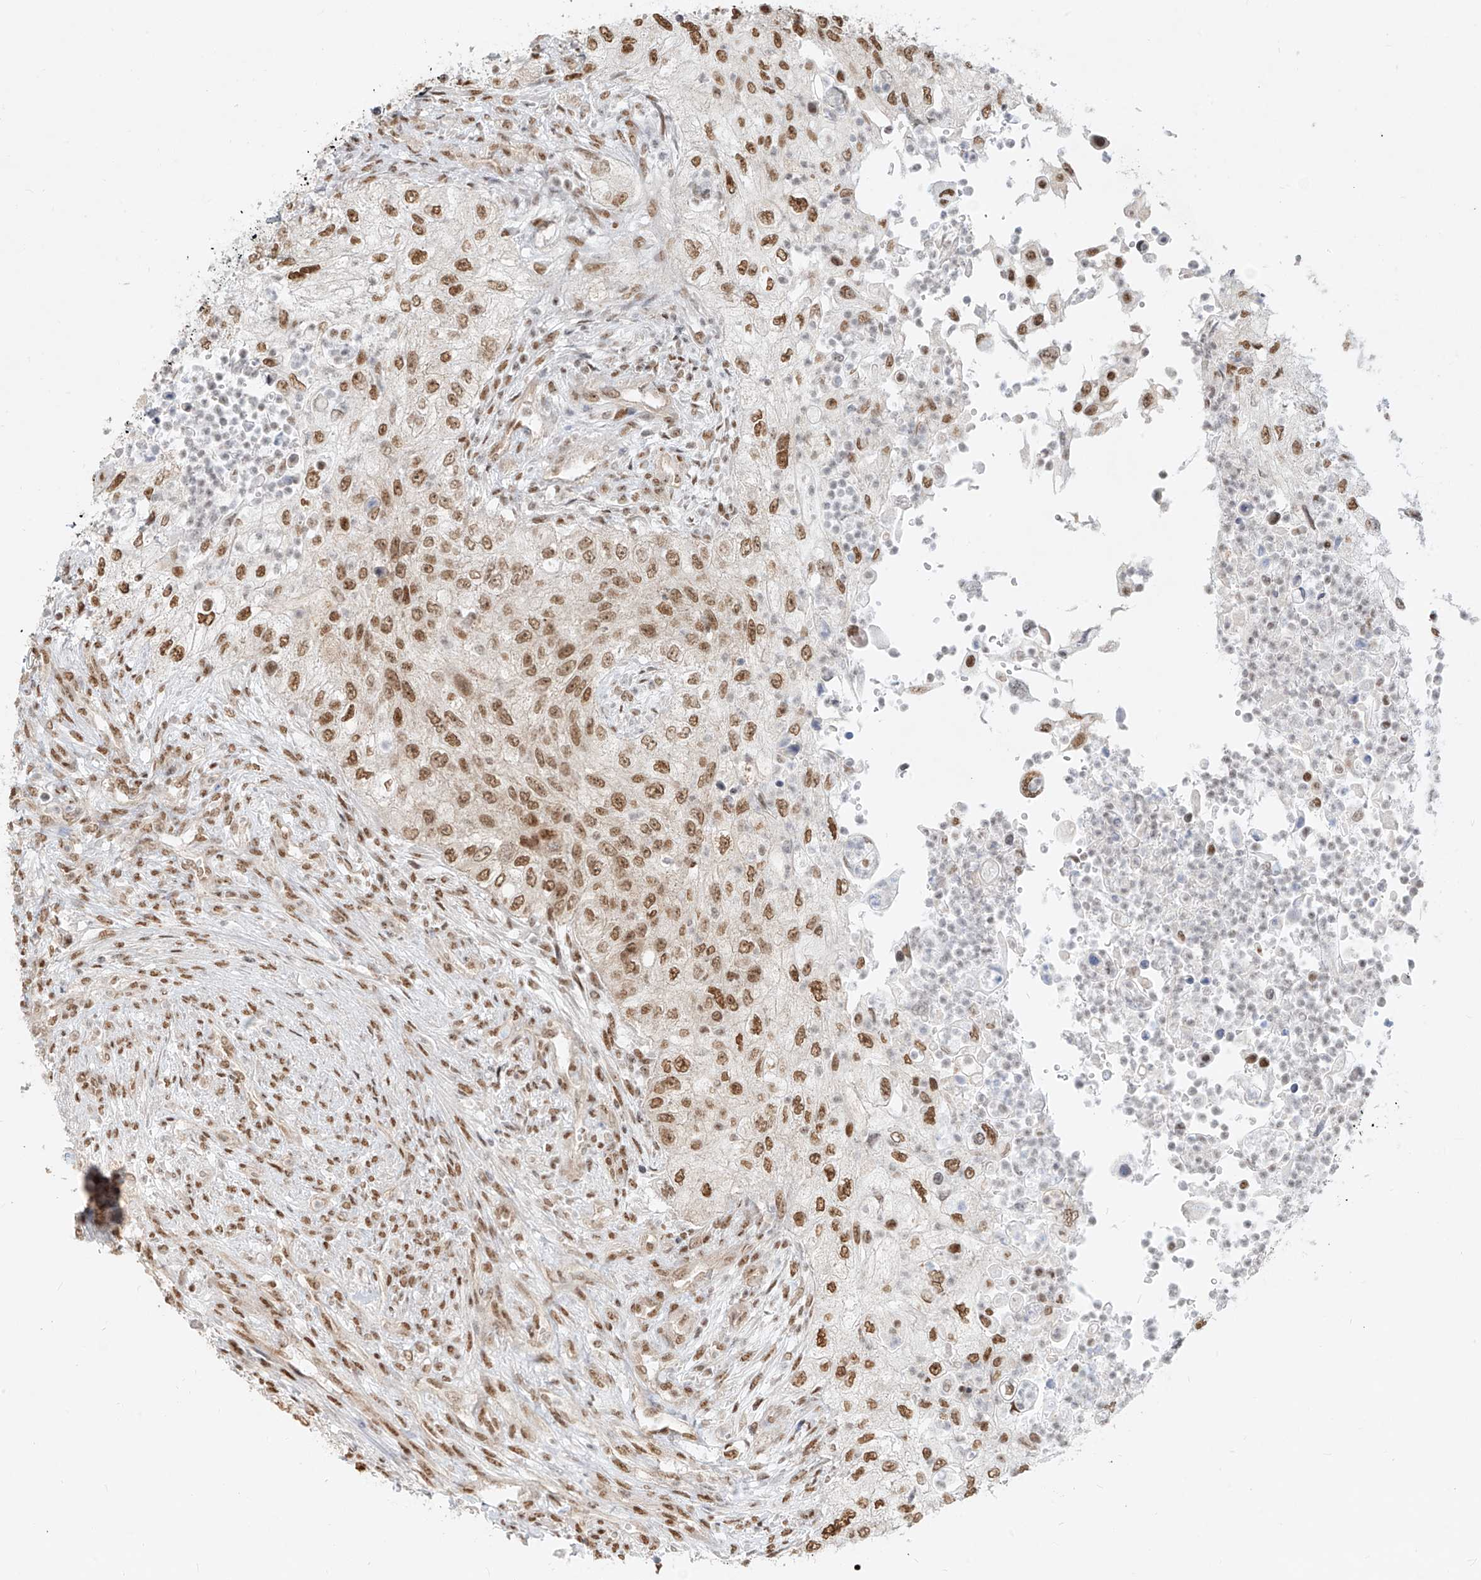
{"staining": {"intensity": "moderate", "quantity": ">75%", "location": "nuclear"}, "tissue": "urothelial cancer", "cell_type": "Tumor cells", "image_type": "cancer", "snomed": [{"axis": "morphology", "description": "Urothelial carcinoma, High grade"}, {"axis": "topography", "description": "Urinary bladder"}], "caption": "Immunohistochemistry (IHC) of urothelial cancer reveals medium levels of moderate nuclear staining in approximately >75% of tumor cells.", "gene": "NHSL1", "patient": {"sex": "female", "age": 60}}